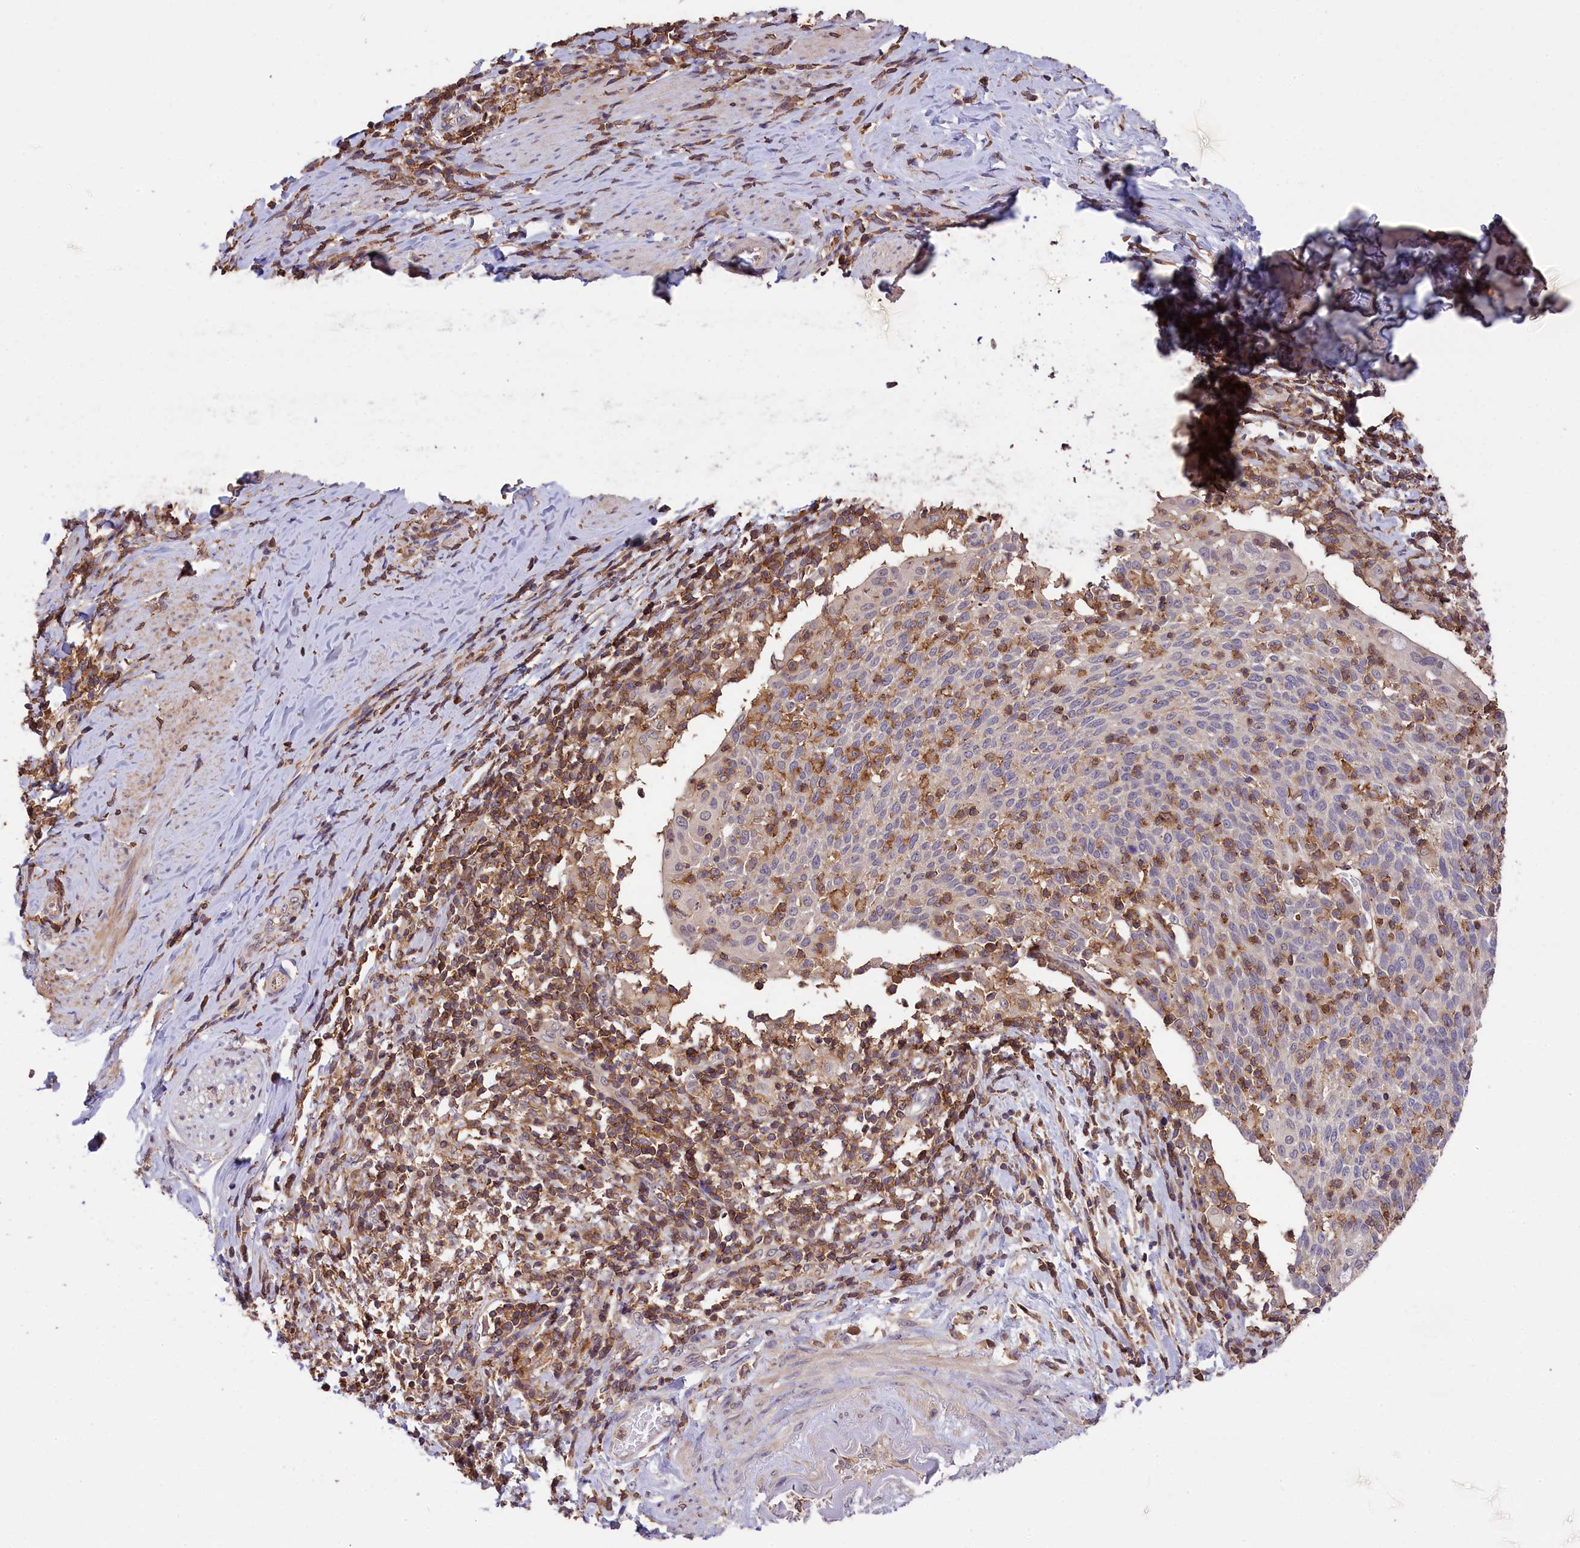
{"staining": {"intensity": "negative", "quantity": "none", "location": "none"}, "tissue": "cervical cancer", "cell_type": "Tumor cells", "image_type": "cancer", "snomed": [{"axis": "morphology", "description": "Squamous cell carcinoma, NOS"}, {"axis": "topography", "description": "Cervix"}], "caption": "A photomicrograph of human cervical squamous cell carcinoma is negative for staining in tumor cells.", "gene": "SKIDA1", "patient": {"sex": "female", "age": 52}}